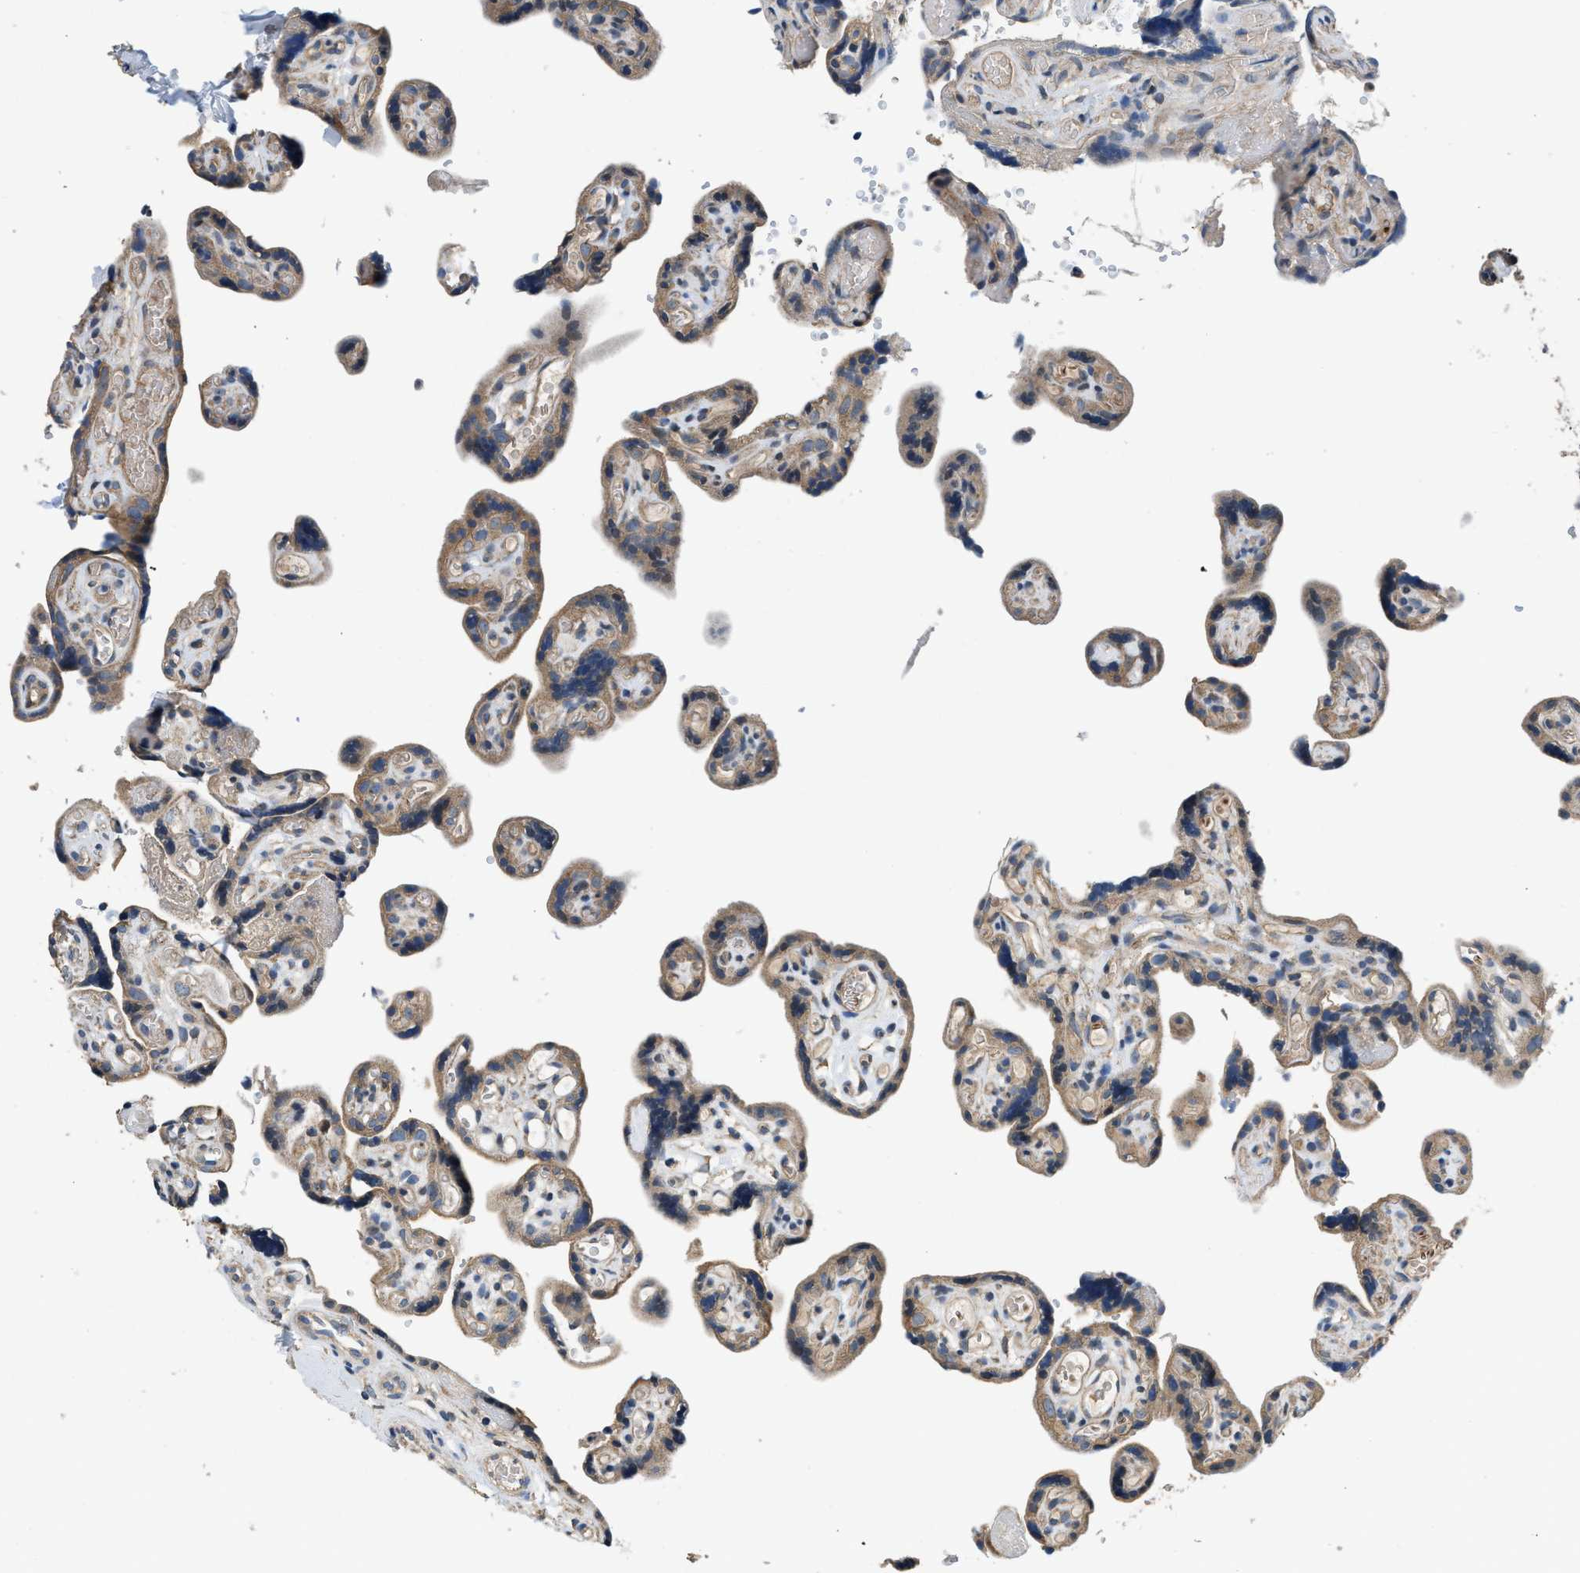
{"staining": {"intensity": "moderate", "quantity": ">75%", "location": "cytoplasmic/membranous"}, "tissue": "placenta", "cell_type": "Decidual cells", "image_type": "normal", "snomed": [{"axis": "morphology", "description": "Normal tissue, NOS"}, {"axis": "topography", "description": "Placenta"}], "caption": "Protein staining of normal placenta shows moderate cytoplasmic/membranous staining in about >75% of decidual cells.", "gene": "SSH2", "patient": {"sex": "female", "age": 30}}